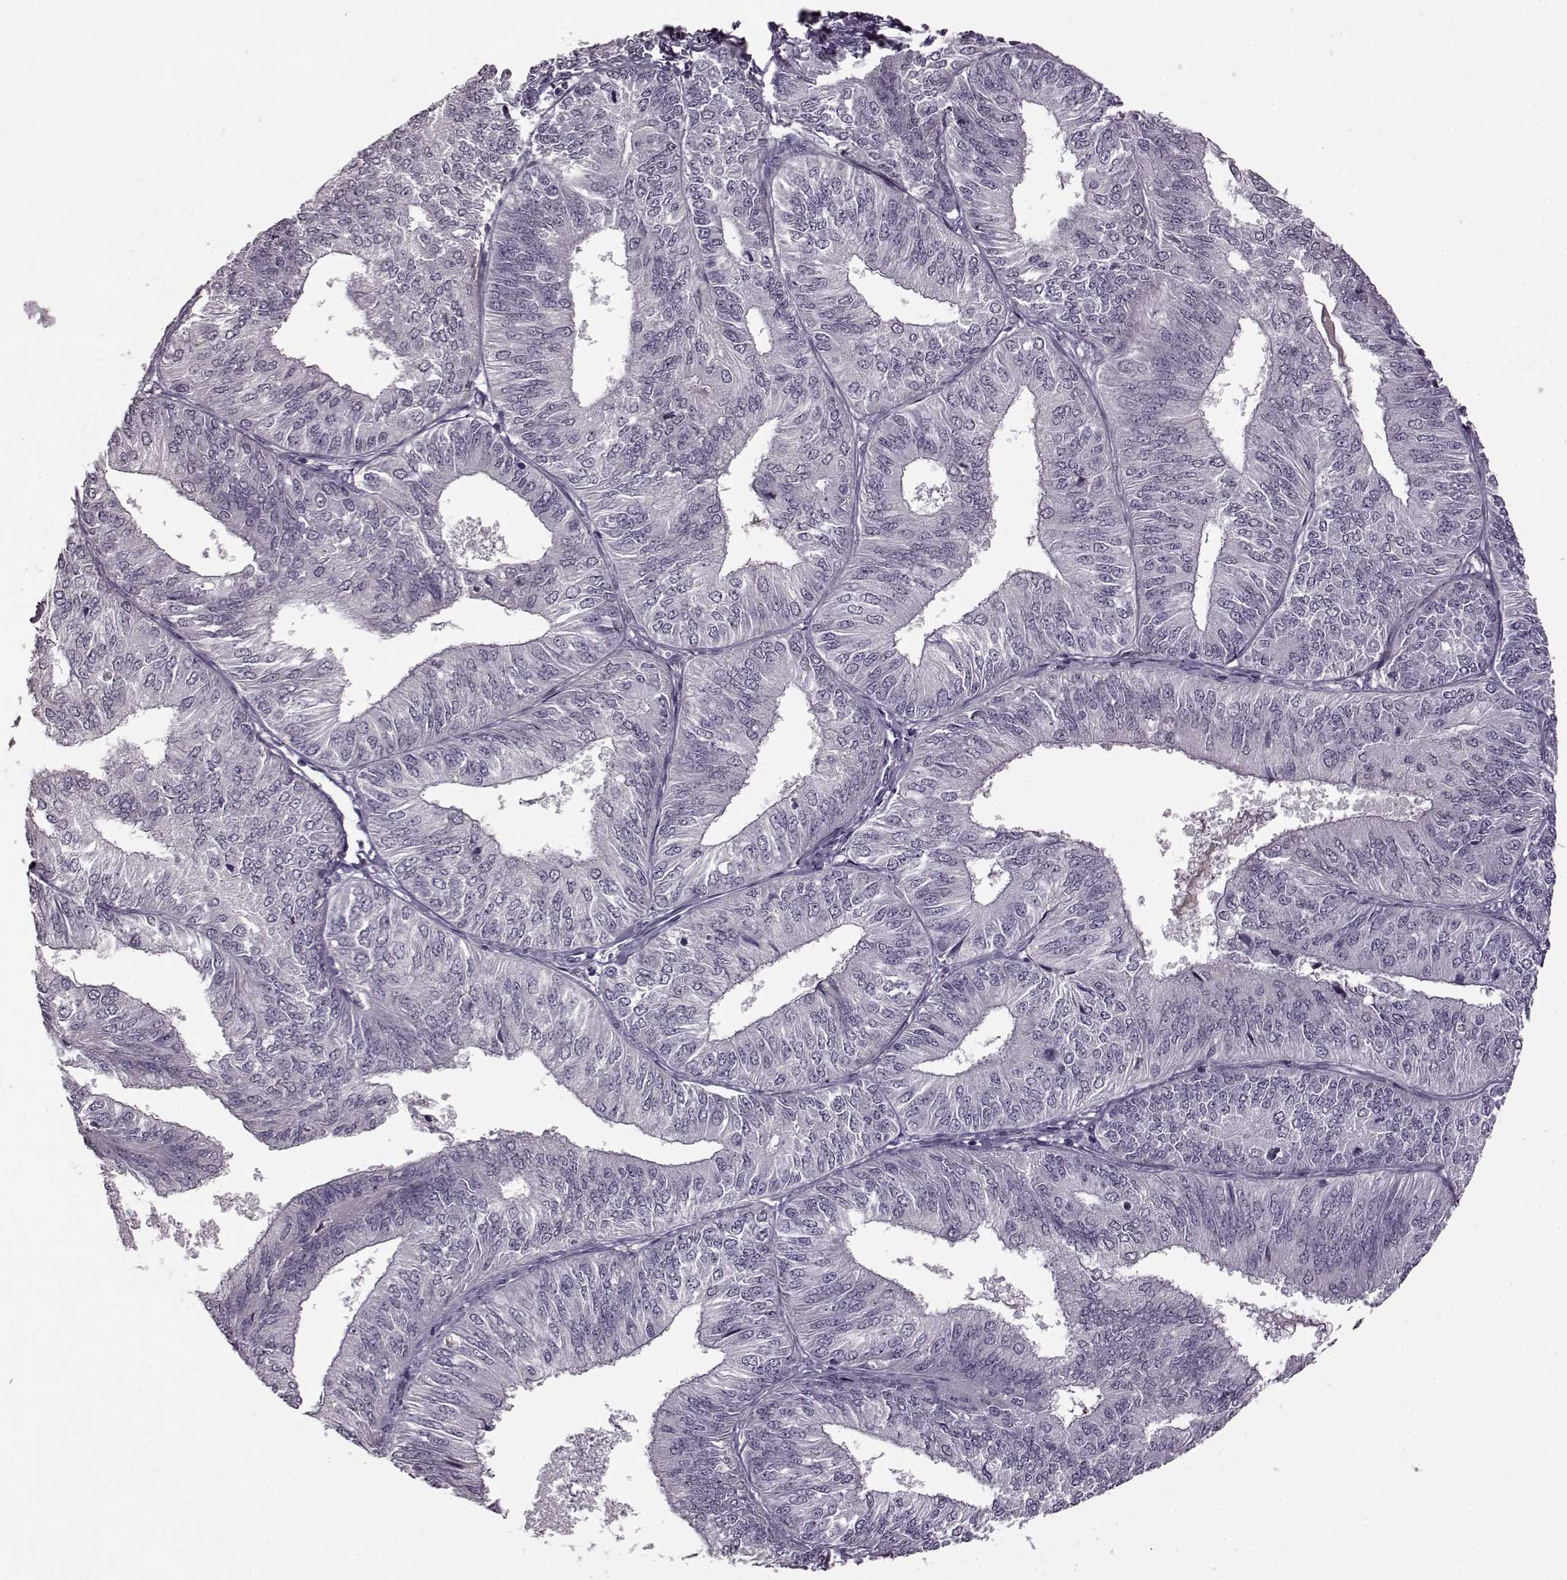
{"staining": {"intensity": "negative", "quantity": "none", "location": "none"}, "tissue": "endometrial cancer", "cell_type": "Tumor cells", "image_type": "cancer", "snomed": [{"axis": "morphology", "description": "Adenocarcinoma, NOS"}, {"axis": "topography", "description": "Endometrium"}], "caption": "Immunohistochemical staining of endometrial cancer exhibits no significant expression in tumor cells. (DAB (3,3'-diaminobenzidine) IHC with hematoxylin counter stain).", "gene": "CNGA3", "patient": {"sex": "female", "age": 58}}